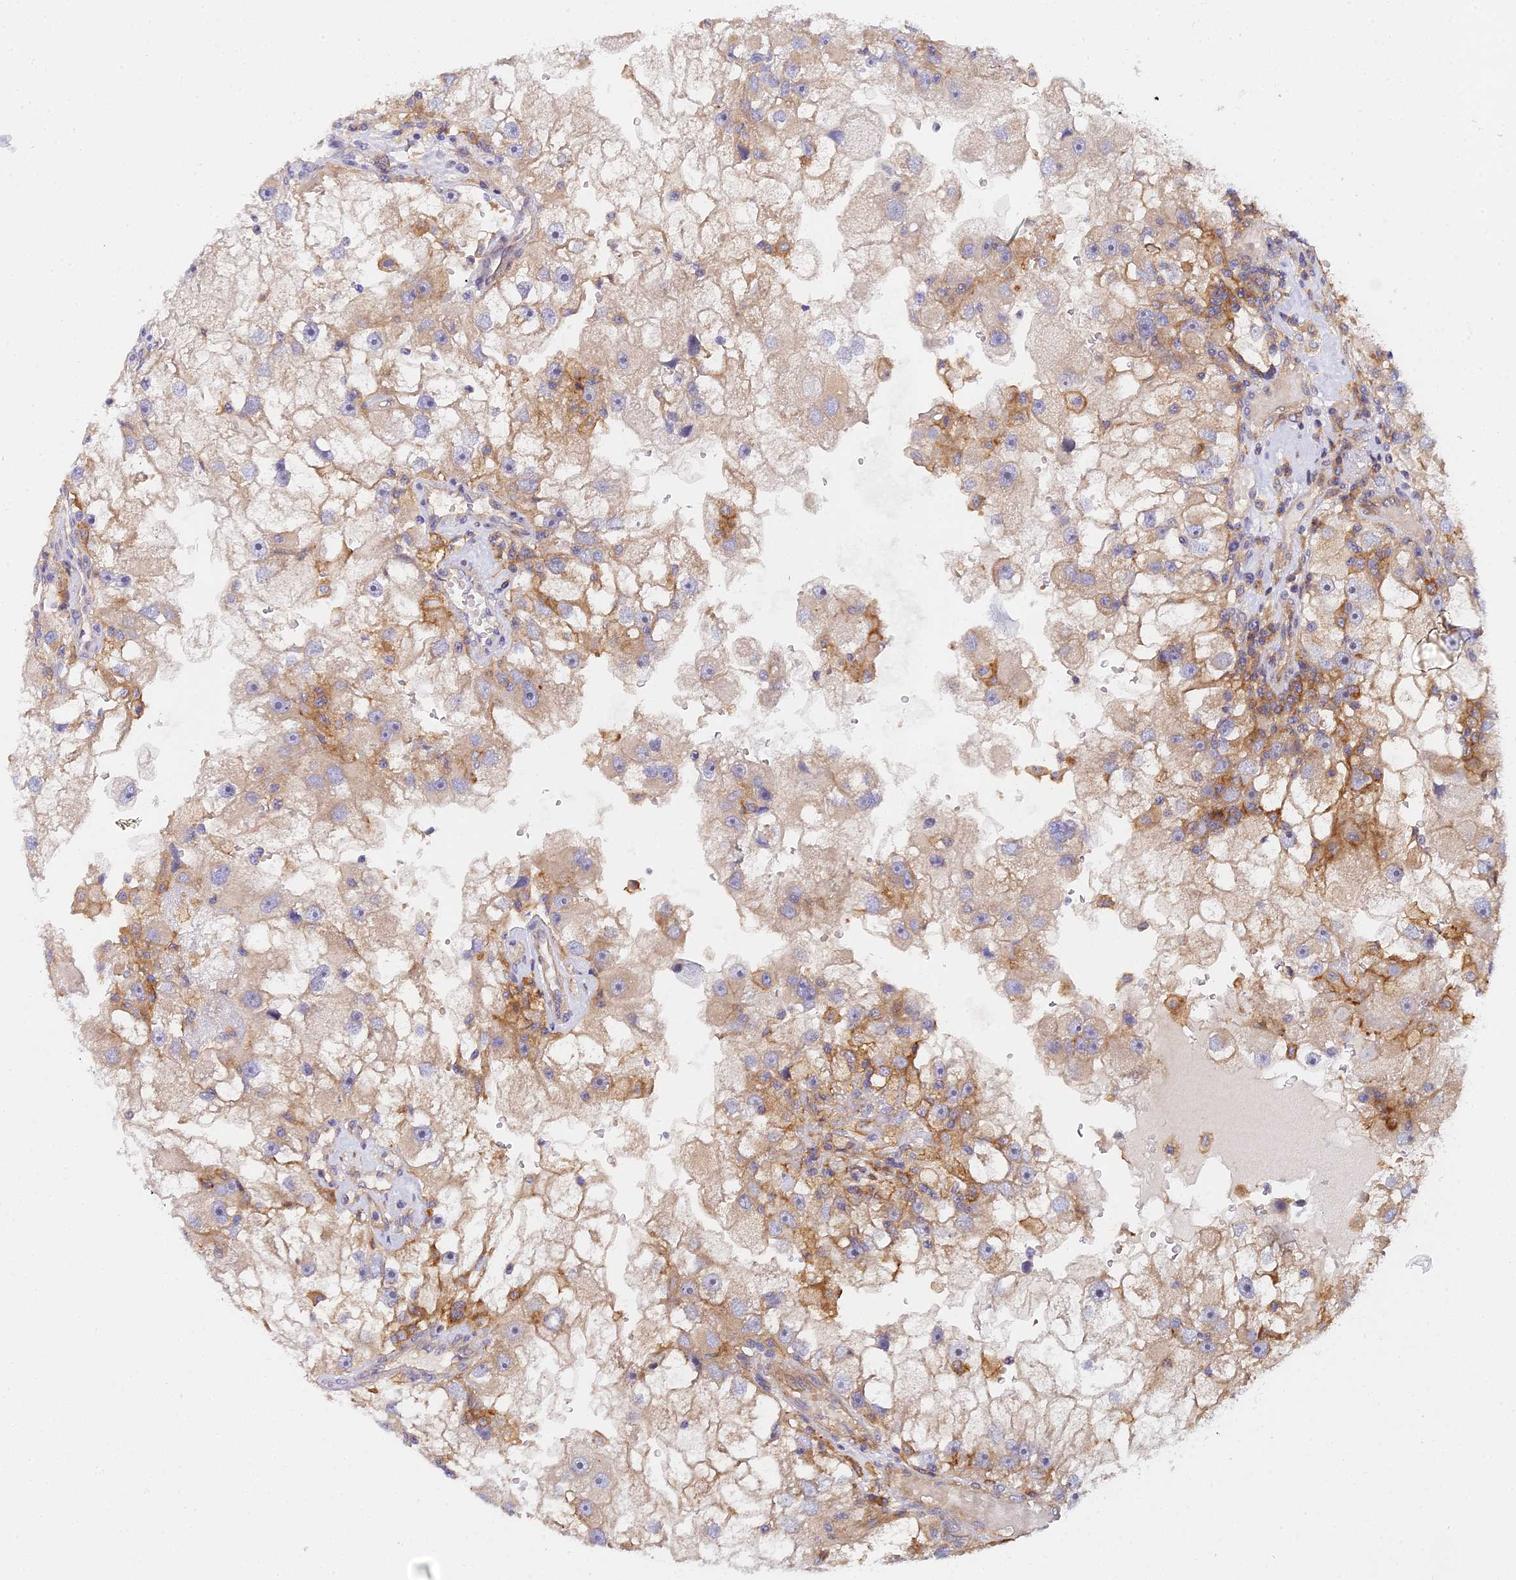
{"staining": {"intensity": "moderate", "quantity": "25%-75%", "location": "cytoplasmic/membranous"}, "tissue": "renal cancer", "cell_type": "Tumor cells", "image_type": "cancer", "snomed": [{"axis": "morphology", "description": "Adenocarcinoma, NOS"}, {"axis": "topography", "description": "Kidney"}], "caption": "Brown immunohistochemical staining in human renal cancer (adenocarcinoma) displays moderate cytoplasmic/membranous expression in approximately 25%-75% of tumor cells.", "gene": "GNG5B", "patient": {"sex": "male", "age": 63}}